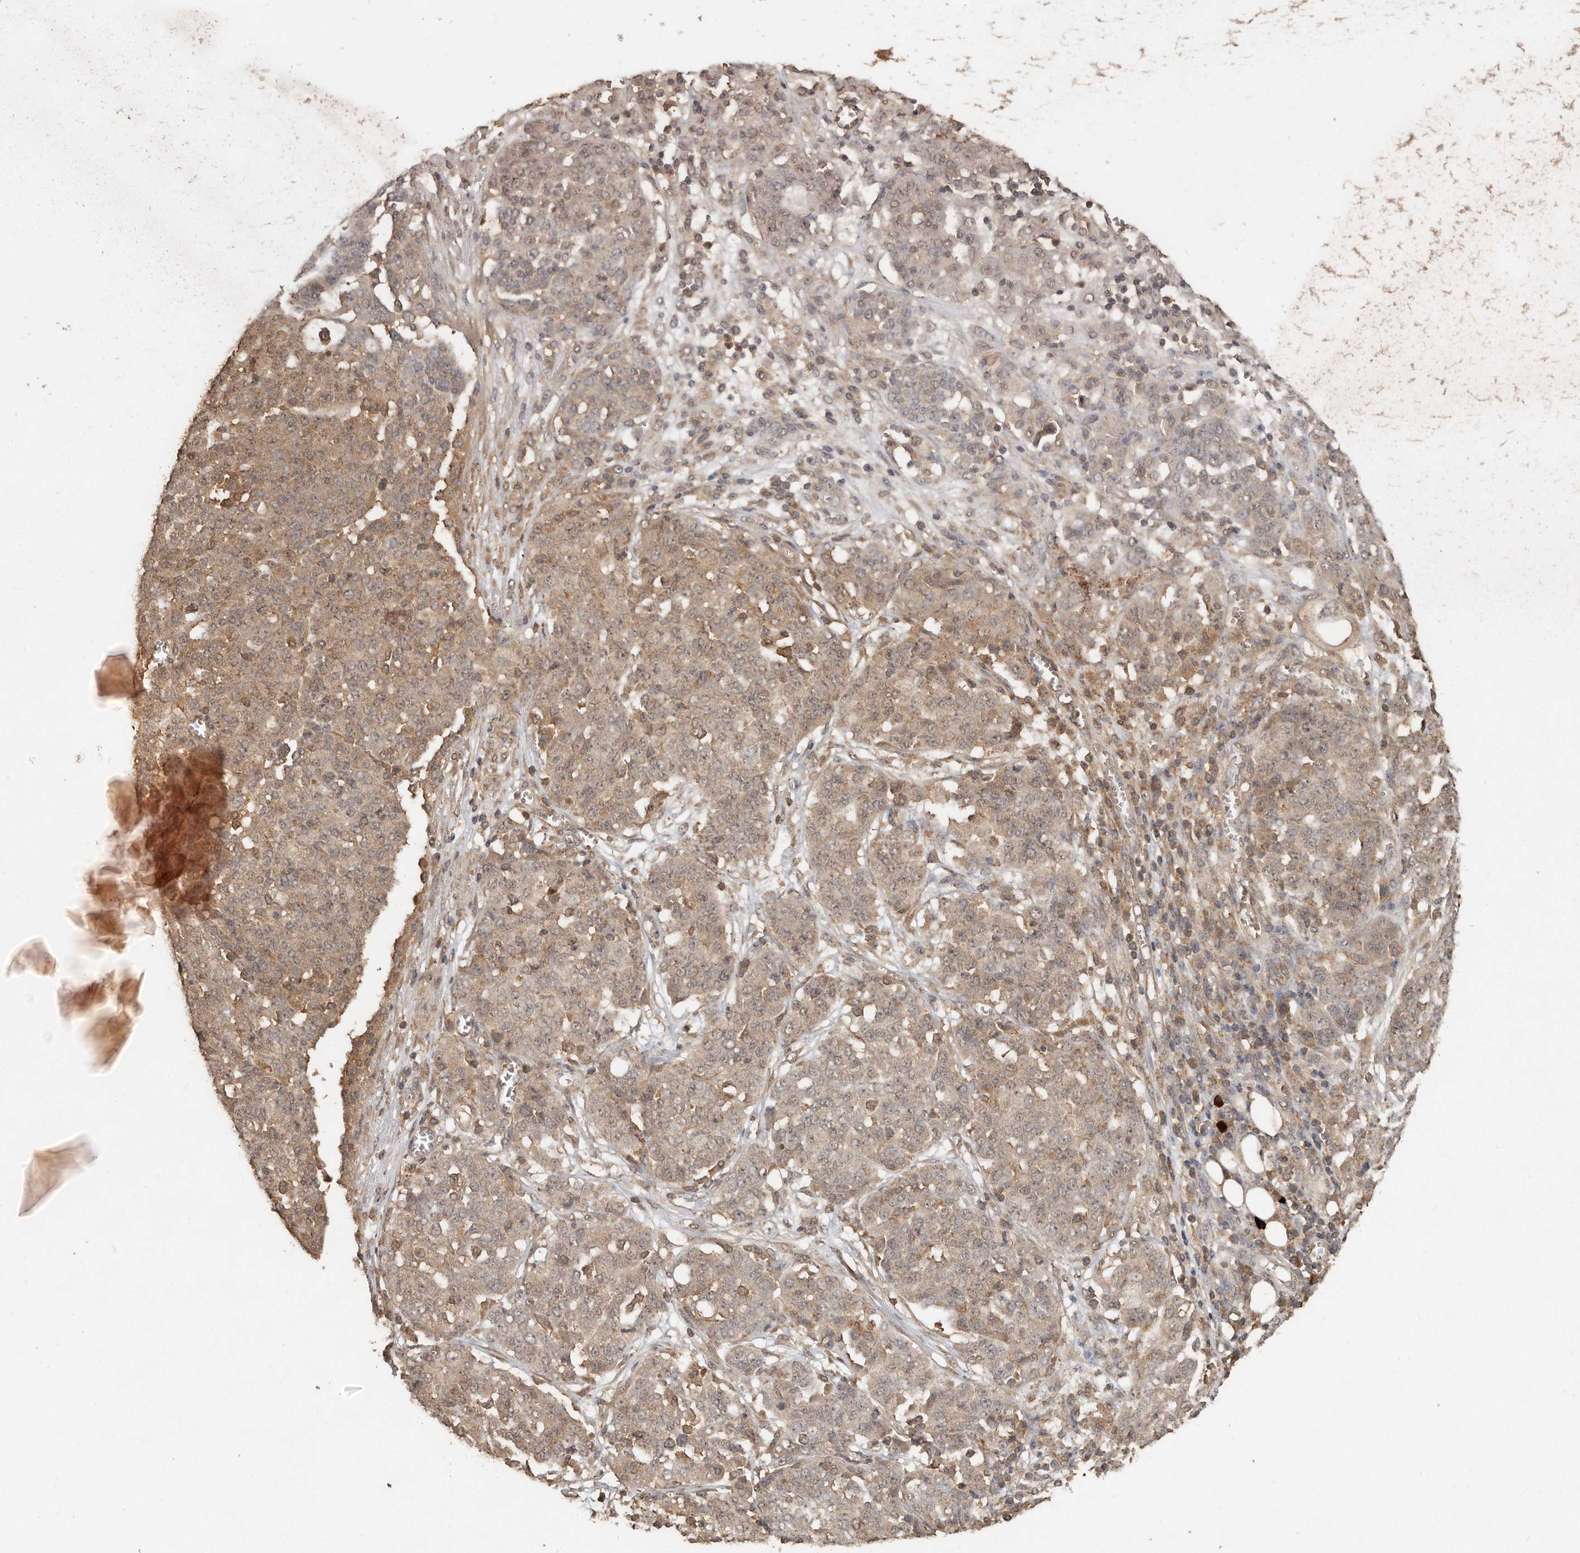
{"staining": {"intensity": "weak", "quantity": ">75%", "location": "cytoplasmic/membranous"}, "tissue": "ovarian cancer", "cell_type": "Tumor cells", "image_type": "cancer", "snomed": [{"axis": "morphology", "description": "Cystadenocarcinoma, serous, NOS"}, {"axis": "topography", "description": "Soft tissue"}, {"axis": "topography", "description": "Ovary"}], "caption": "Ovarian cancer (serous cystadenocarcinoma) was stained to show a protein in brown. There is low levels of weak cytoplasmic/membranous staining in about >75% of tumor cells. Using DAB (brown) and hematoxylin (blue) stains, captured at high magnification using brightfield microscopy.", "gene": "RWDD1", "patient": {"sex": "female", "age": 57}}